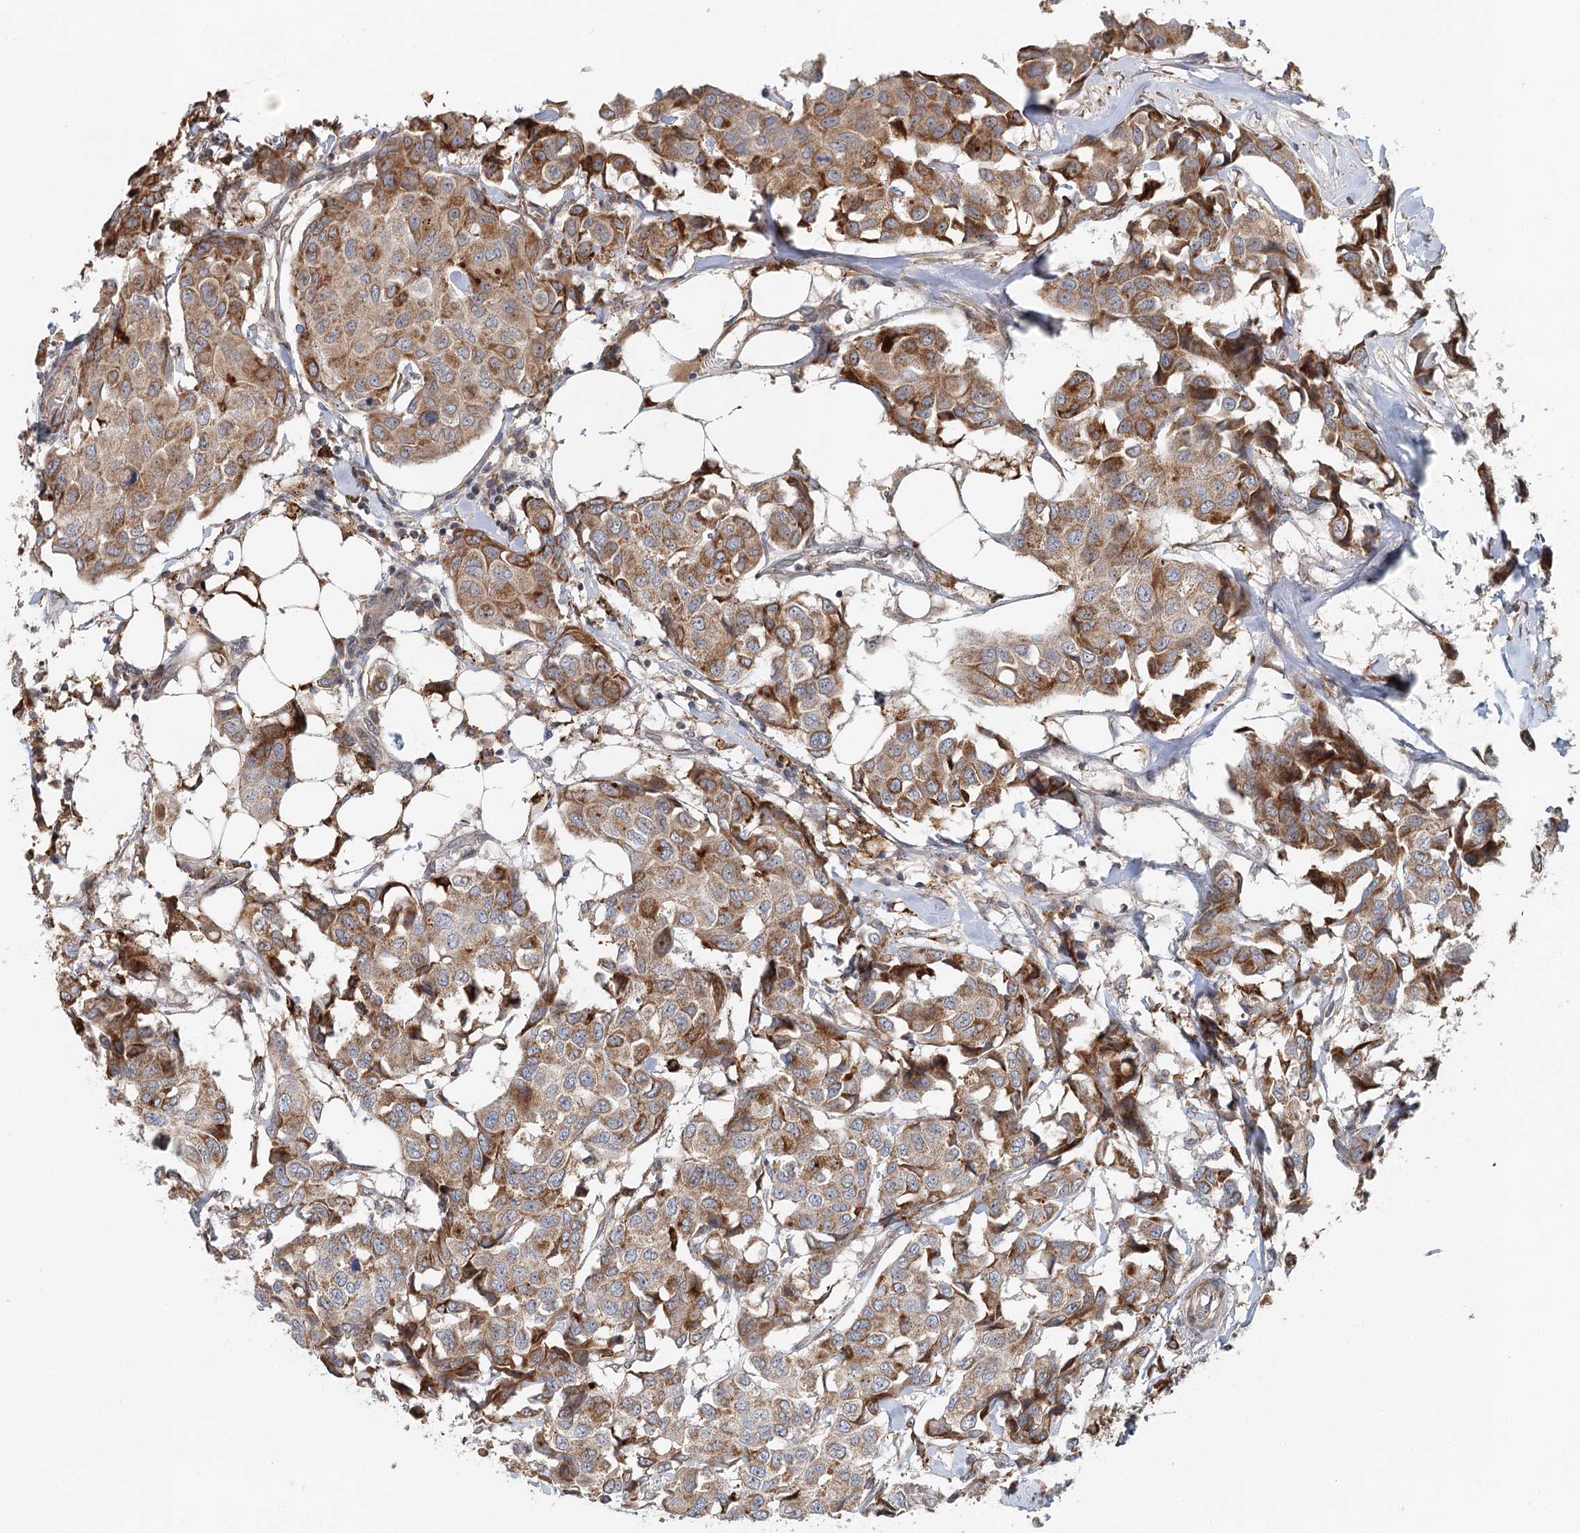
{"staining": {"intensity": "moderate", "quantity": ">75%", "location": "cytoplasmic/membranous"}, "tissue": "breast cancer", "cell_type": "Tumor cells", "image_type": "cancer", "snomed": [{"axis": "morphology", "description": "Duct carcinoma"}, {"axis": "topography", "description": "Breast"}], "caption": "Immunohistochemical staining of human breast invasive ductal carcinoma demonstrates medium levels of moderate cytoplasmic/membranous expression in about >75% of tumor cells.", "gene": "RNF111", "patient": {"sex": "female", "age": 80}}